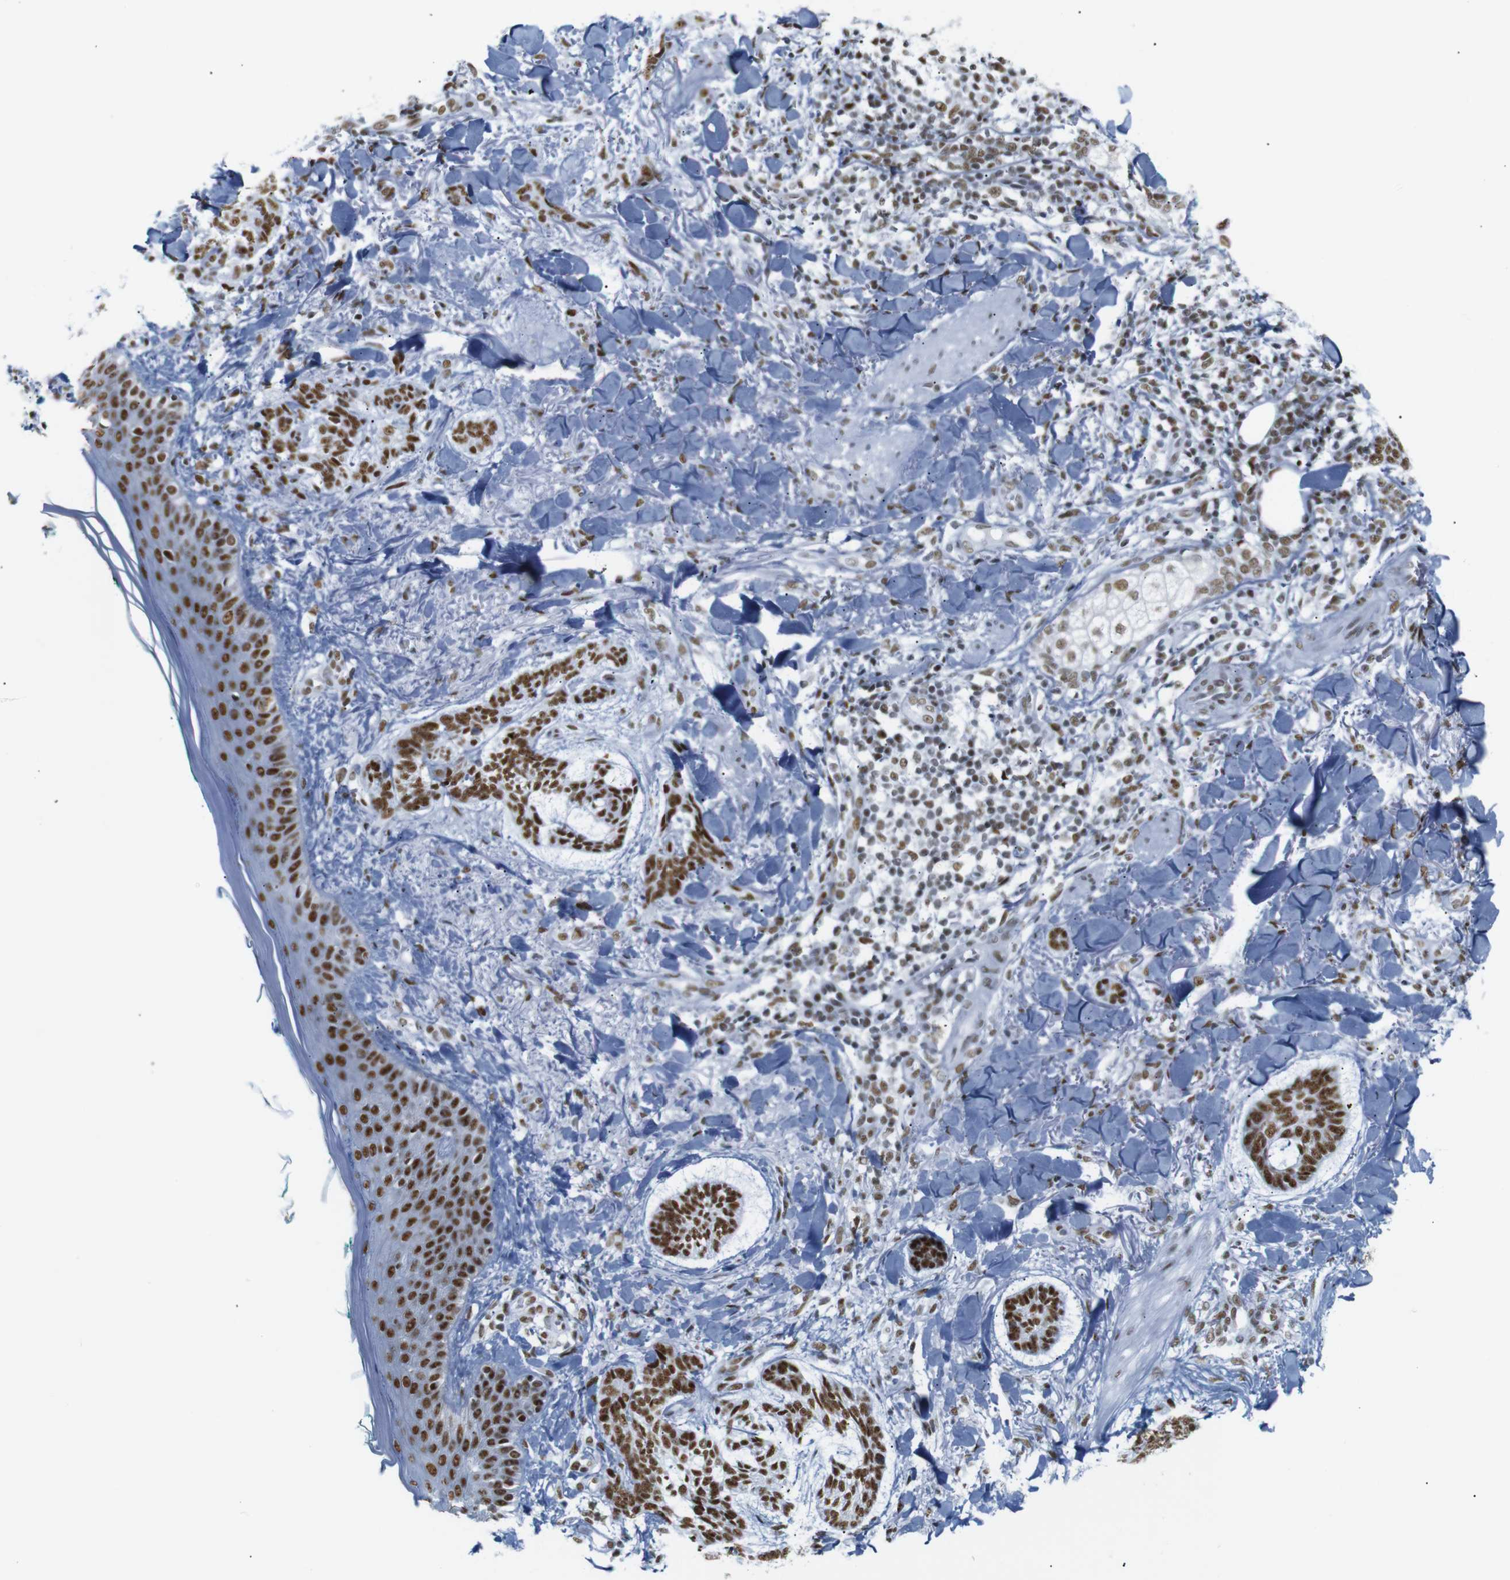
{"staining": {"intensity": "strong", "quantity": ">75%", "location": "nuclear"}, "tissue": "skin cancer", "cell_type": "Tumor cells", "image_type": "cancer", "snomed": [{"axis": "morphology", "description": "Basal cell carcinoma"}, {"axis": "topography", "description": "Skin"}], "caption": "Protein staining exhibits strong nuclear positivity in approximately >75% of tumor cells in skin basal cell carcinoma. The staining was performed using DAB, with brown indicating positive protein expression. Nuclei are stained blue with hematoxylin.", "gene": "TRA2B", "patient": {"sex": "male", "age": 43}}